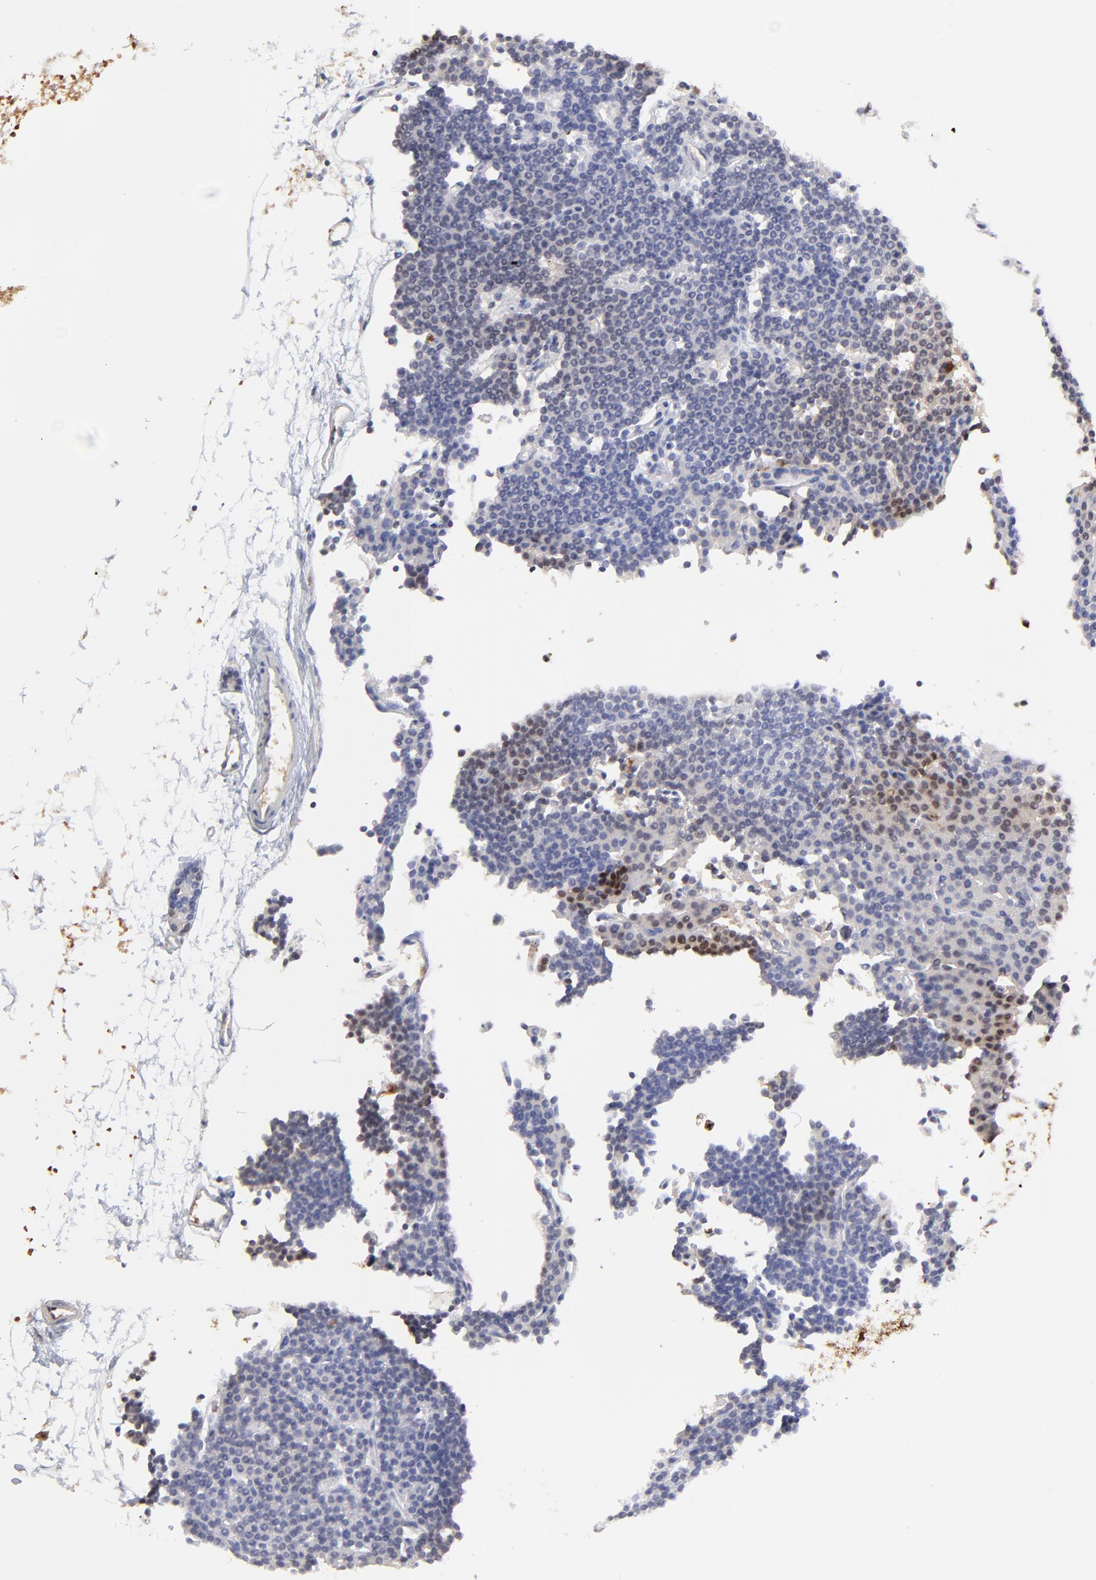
{"staining": {"intensity": "negative", "quantity": "none", "location": "none"}, "tissue": "parathyroid gland", "cell_type": "Glandular cells", "image_type": "normal", "snomed": [{"axis": "morphology", "description": "Normal tissue, NOS"}, {"axis": "topography", "description": "Parathyroid gland"}], "caption": "This micrograph is of normal parathyroid gland stained with IHC to label a protein in brown with the nuclei are counter-stained blue. There is no positivity in glandular cells.", "gene": "S100A12", "patient": {"sex": "female", "age": 45}}